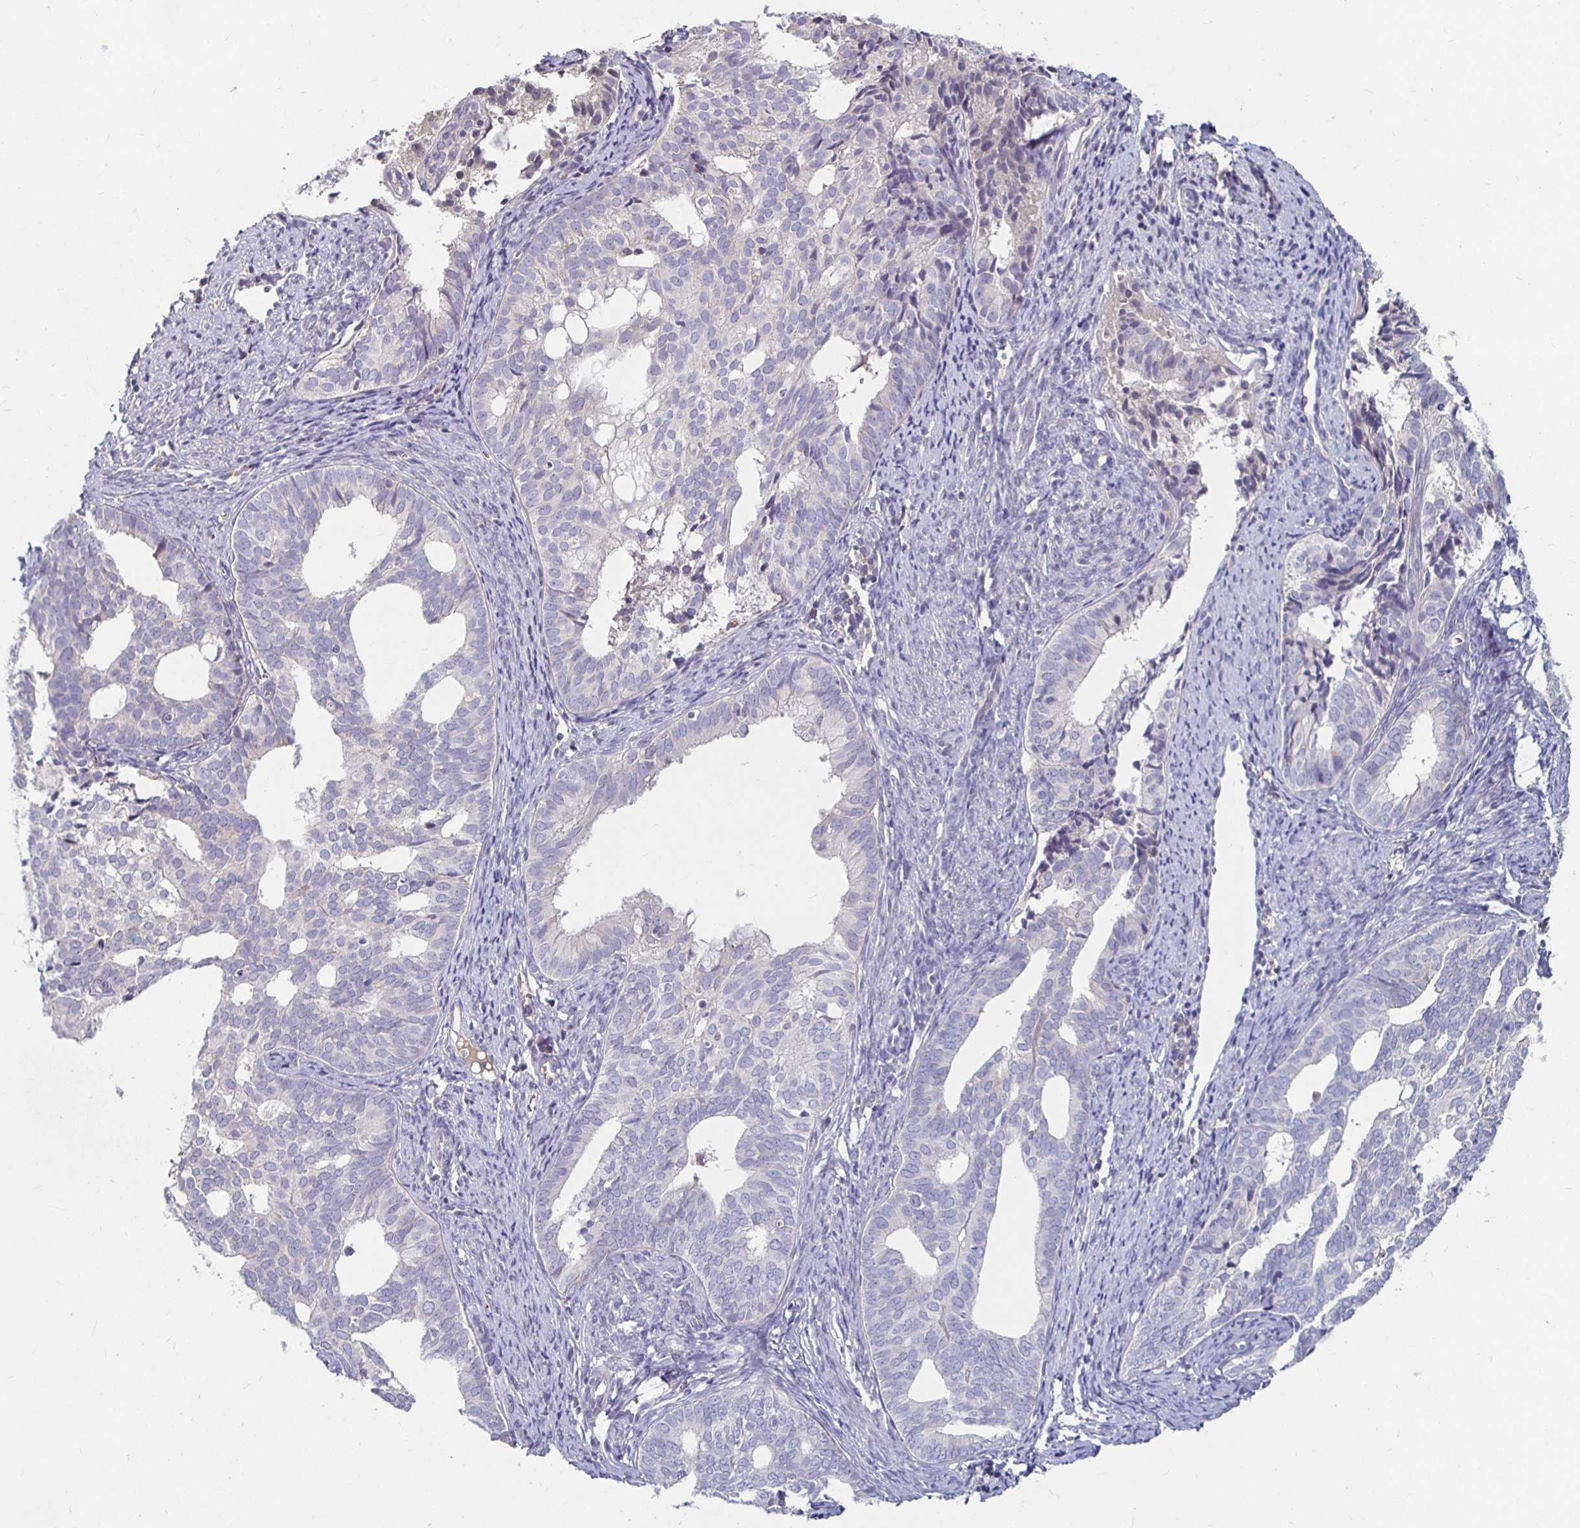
{"staining": {"intensity": "negative", "quantity": "none", "location": "none"}, "tissue": "endometrial cancer", "cell_type": "Tumor cells", "image_type": "cancer", "snomed": [{"axis": "morphology", "description": "Adenocarcinoma, NOS"}, {"axis": "topography", "description": "Endometrium"}], "caption": "DAB immunohistochemical staining of human endometrial cancer (adenocarcinoma) displays no significant staining in tumor cells.", "gene": "RNF144B", "patient": {"sex": "female", "age": 75}}